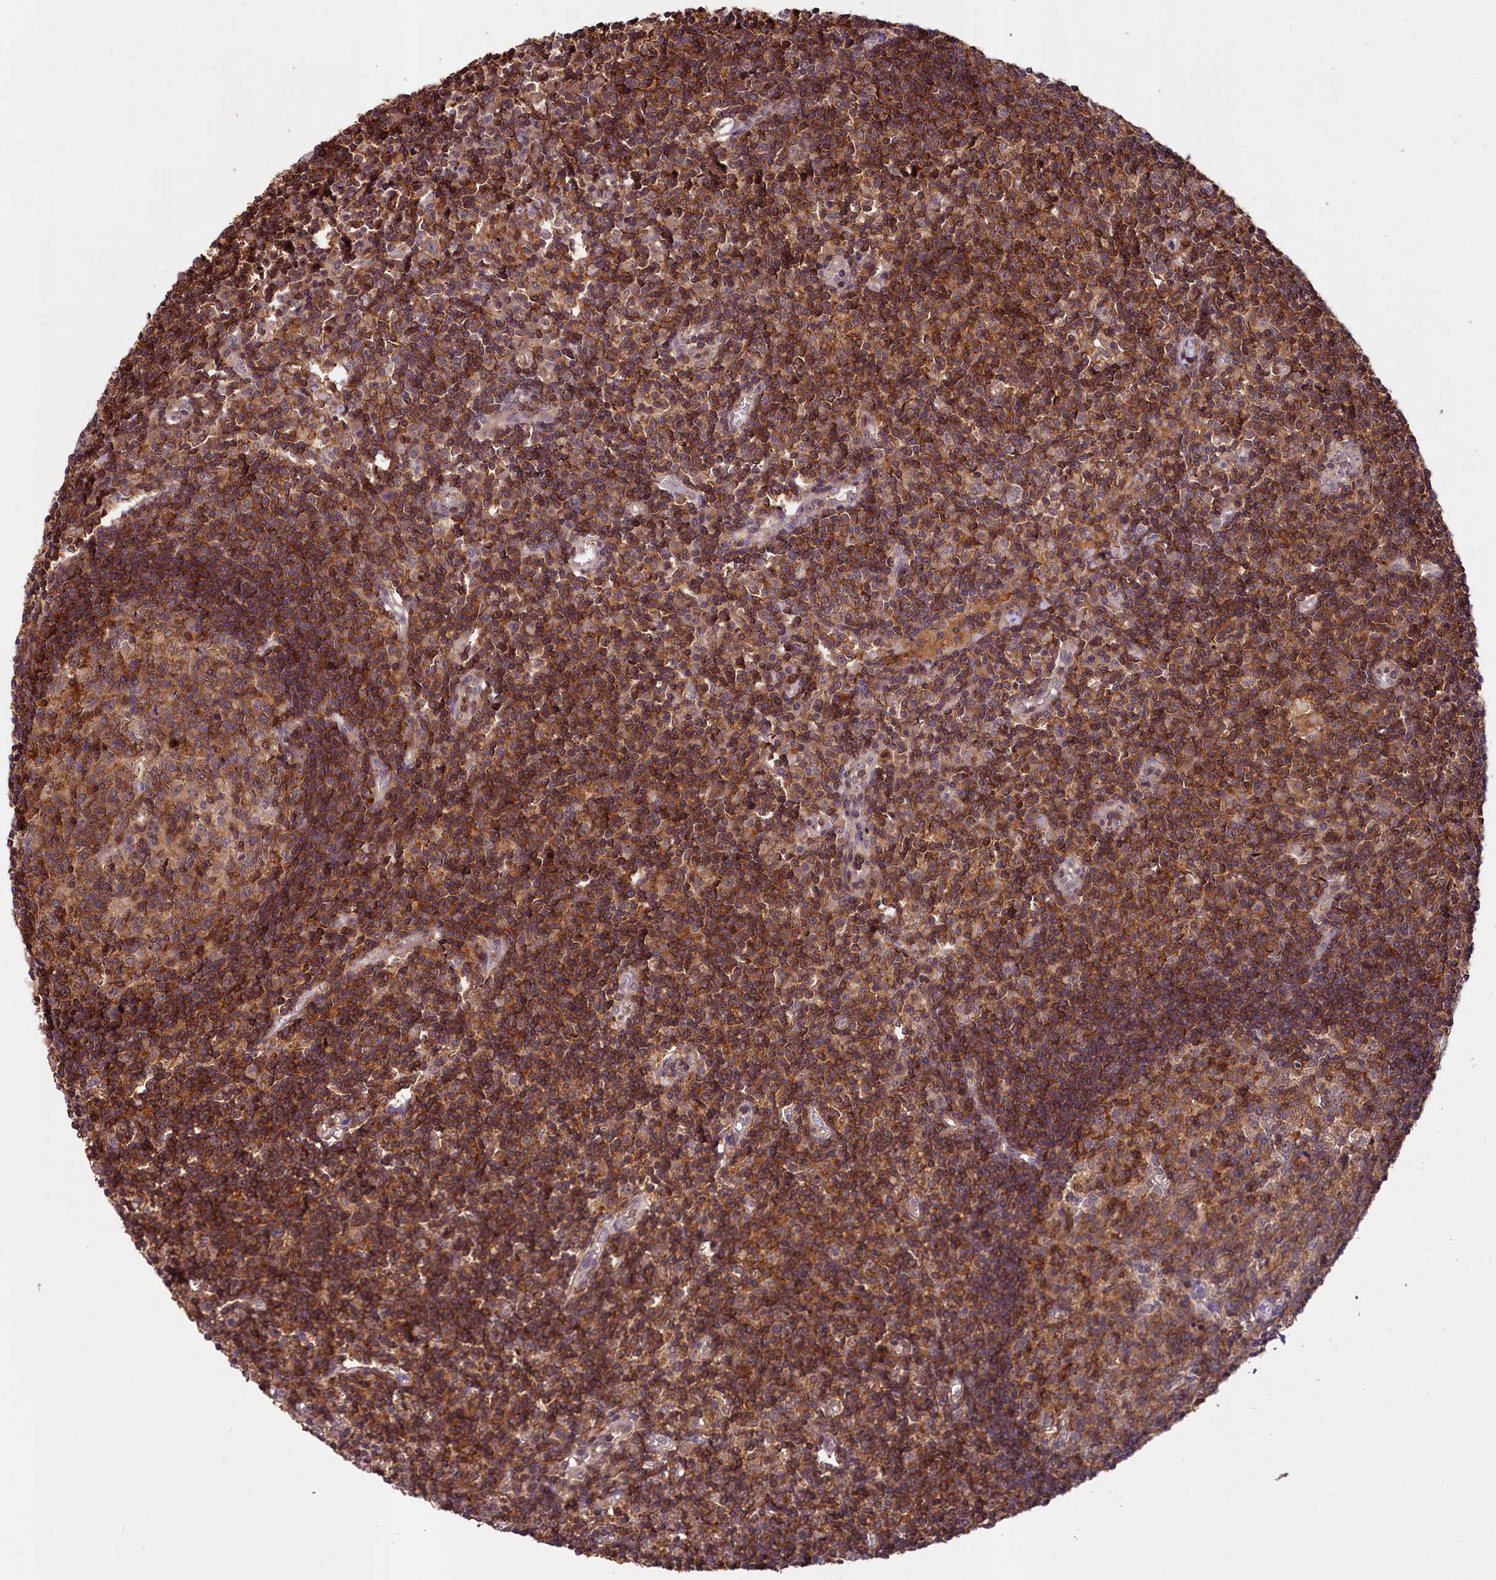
{"staining": {"intensity": "moderate", "quantity": ">75%", "location": "cytoplasmic/membranous"}, "tissue": "lymph node", "cell_type": "Germinal center cells", "image_type": "normal", "snomed": [{"axis": "morphology", "description": "Normal tissue, NOS"}, {"axis": "topography", "description": "Lymph node"}], "caption": "This micrograph reveals immunohistochemistry (IHC) staining of unremarkable lymph node, with medium moderate cytoplasmic/membranous staining in approximately >75% of germinal center cells.", "gene": "SKIDA1", "patient": {"sex": "female", "age": 55}}